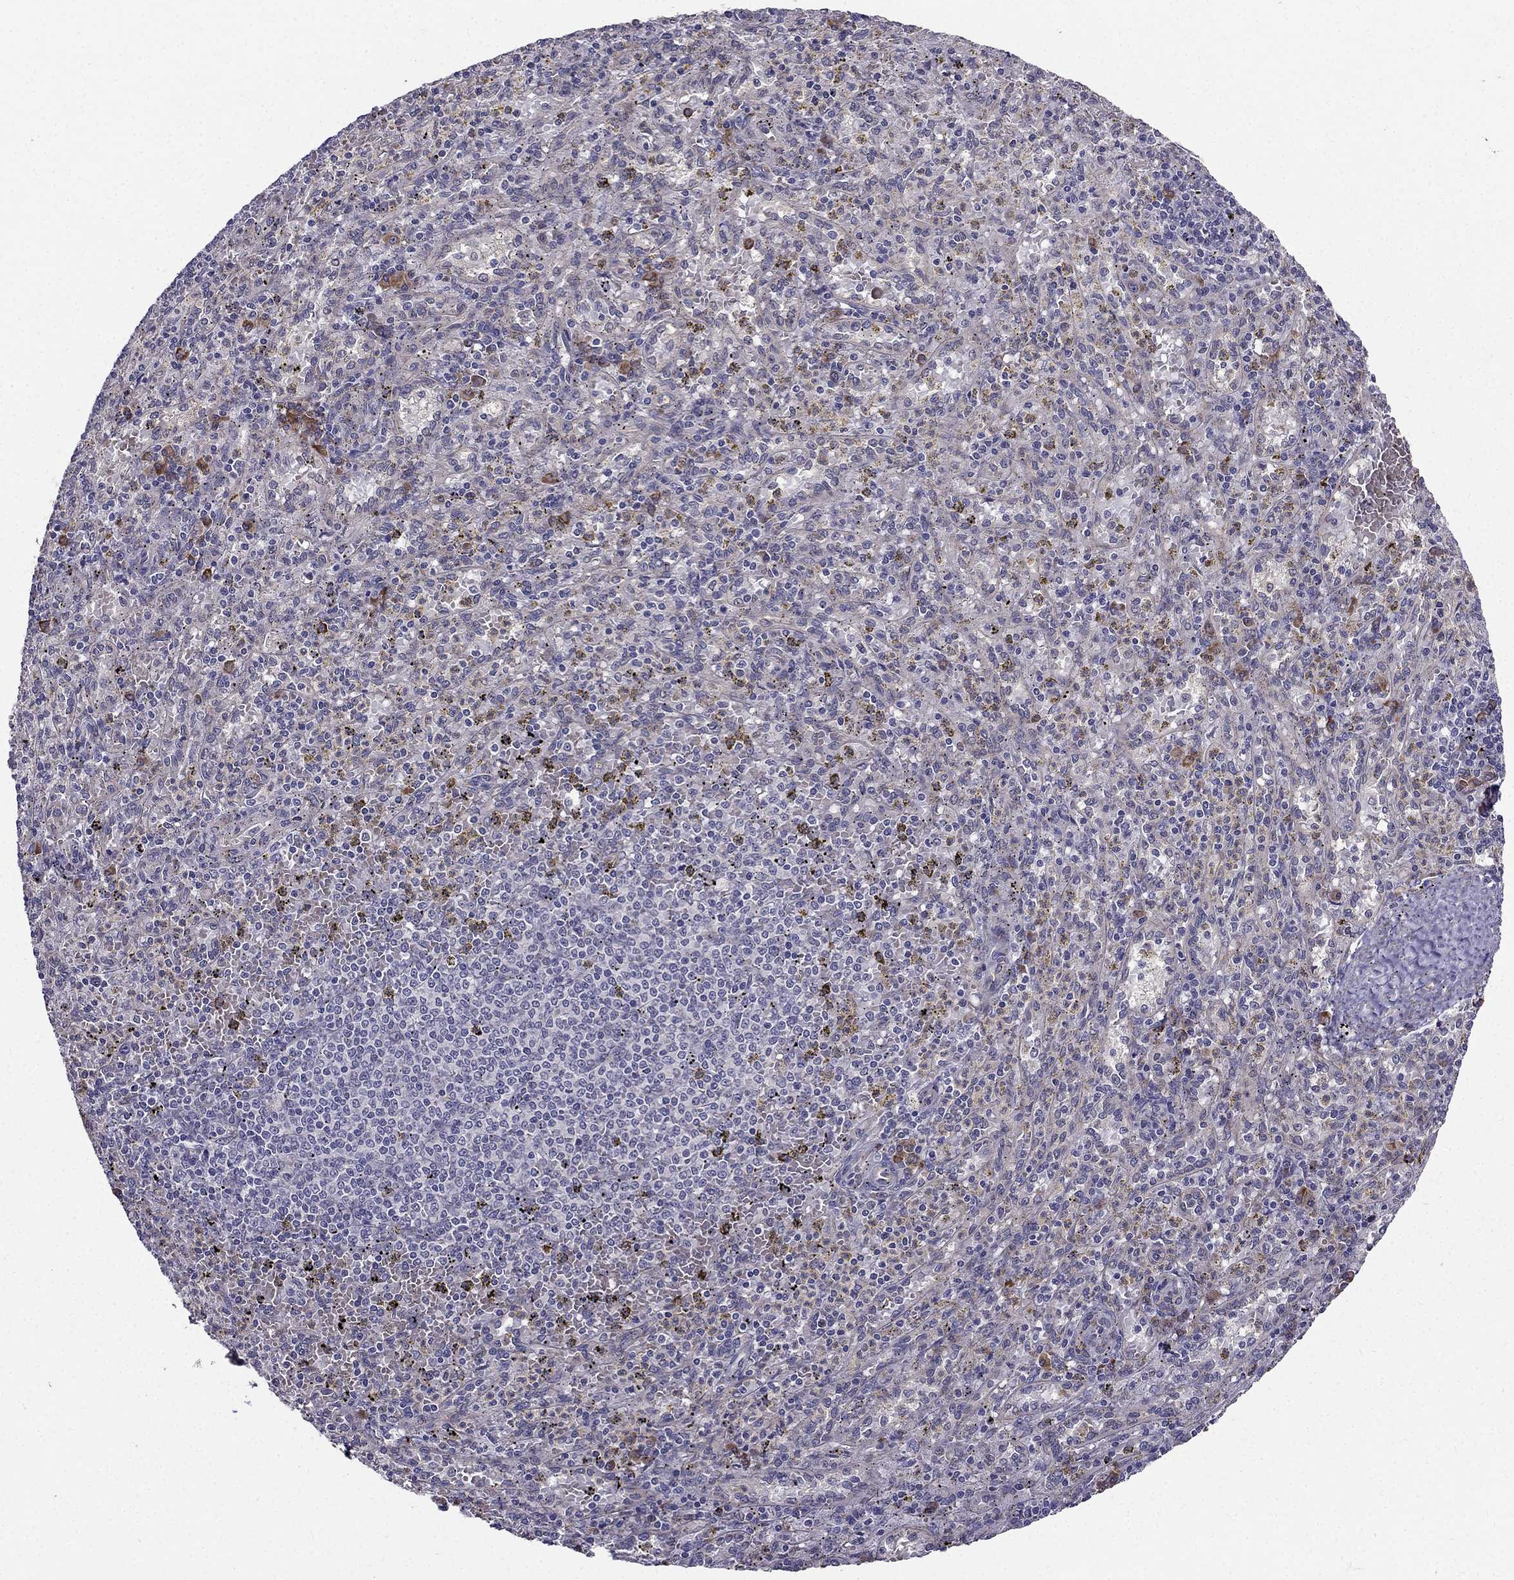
{"staining": {"intensity": "moderate", "quantity": "<25%", "location": "cytoplasmic/membranous"}, "tissue": "spleen", "cell_type": "Cells in red pulp", "image_type": "normal", "snomed": [{"axis": "morphology", "description": "Normal tissue, NOS"}, {"axis": "topography", "description": "Spleen"}], "caption": "Spleen stained with a brown dye exhibits moderate cytoplasmic/membranous positive positivity in about <25% of cells in red pulp.", "gene": "ARHGEF28", "patient": {"sex": "male", "age": 60}}